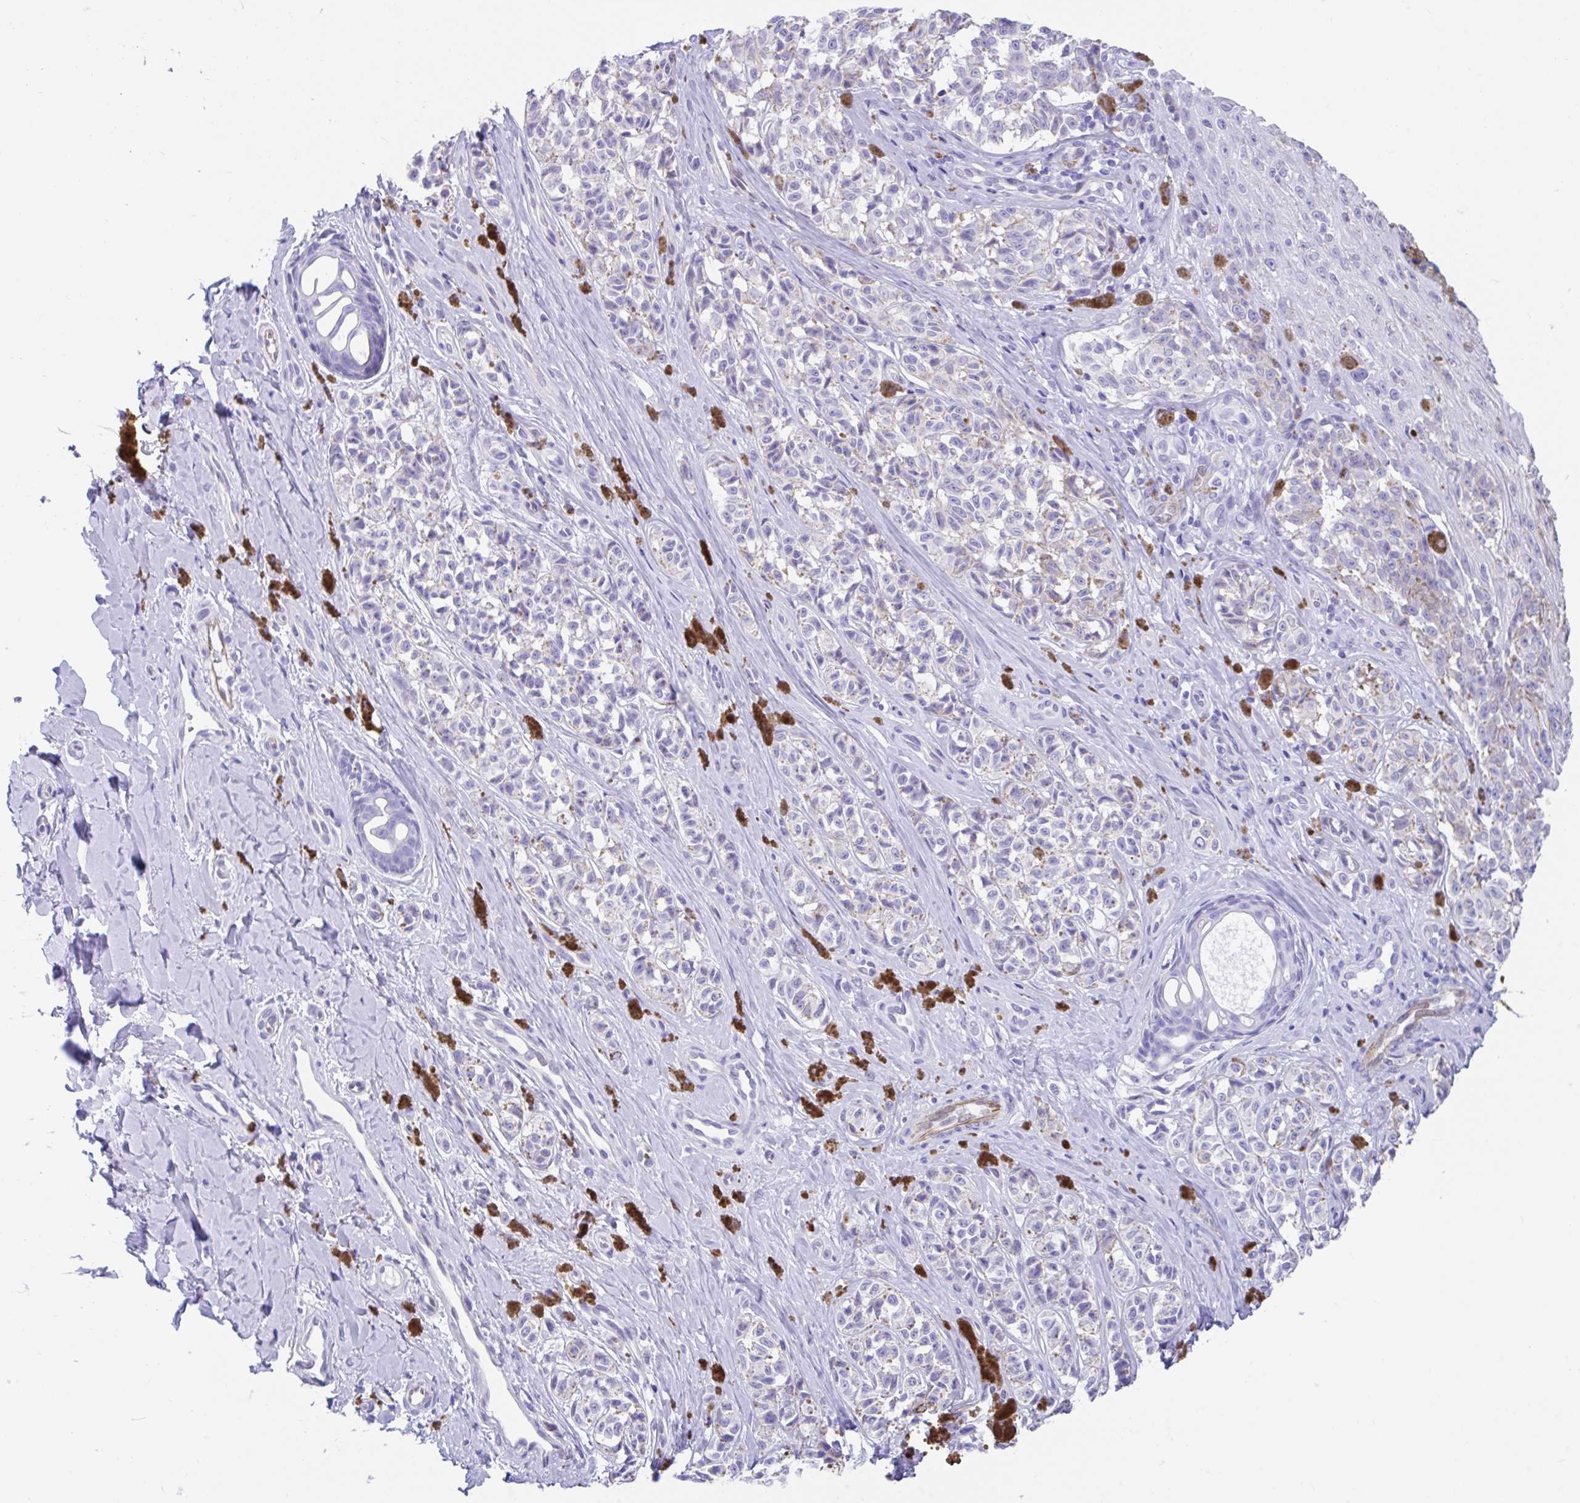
{"staining": {"intensity": "negative", "quantity": "none", "location": "none"}, "tissue": "melanoma", "cell_type": "Tumor cells", "image_type": "cancer", "snomed": [{"axis": "morphology", "description": "Malignant melanoma, NOS"}, {"axis": "topography", "description": "Skin"}], "caption": "This is a photomicrograph of IHC staining of malignant melanoma, which shows no positivity in tumor cells. (Stains: DAB (3,3'-diaminobenzidine) immunohistochemistry with hematoxylin counter stain, Microscopy: brightfield microscopy at high magnification).", "gene": "FAM107A", "patient": {"sex": "female", "age": 65}}